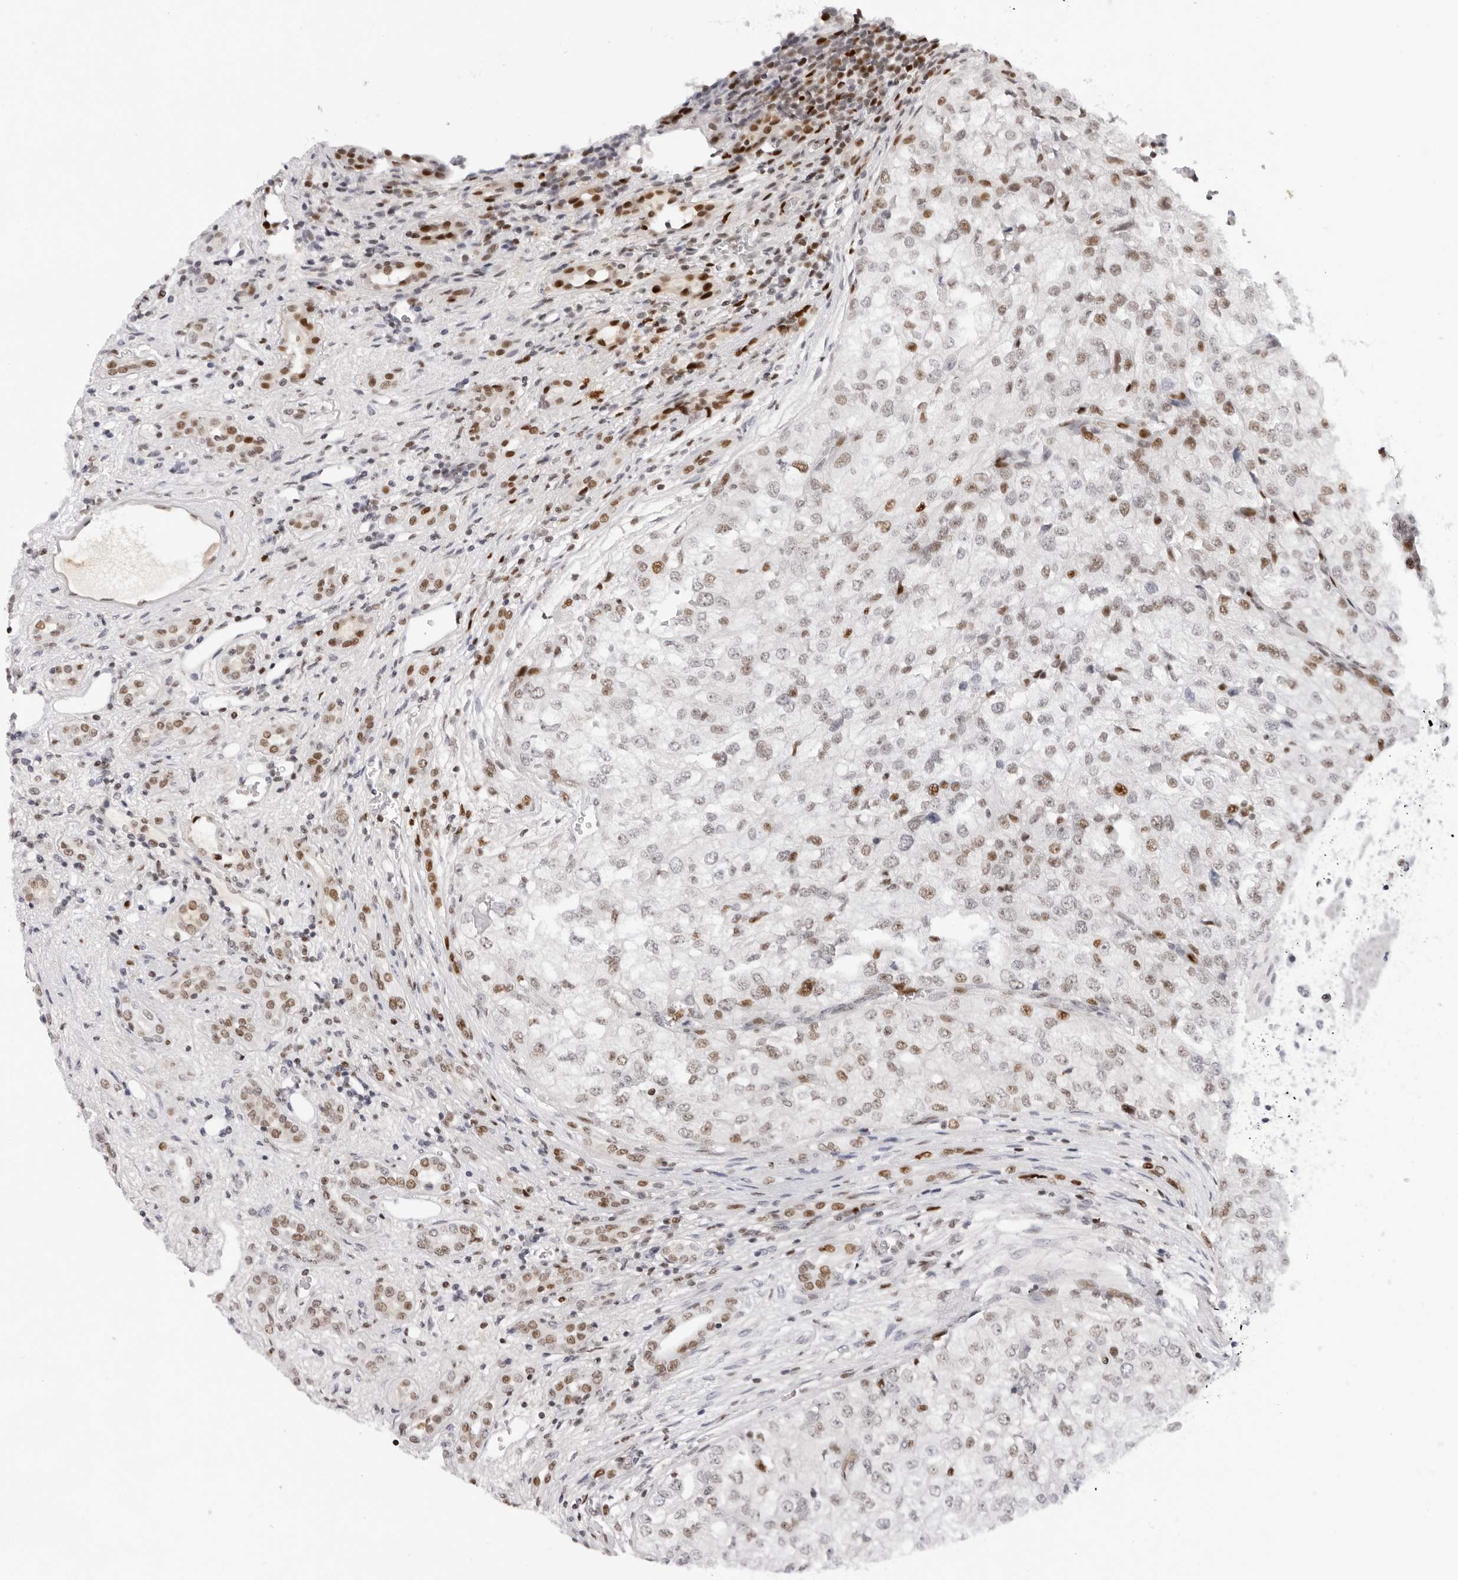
{"staining": {"intensity": "moderate", "quantity": "<25%", "location": "nuclear"}, "tissue": "renal cancer", "cell_type": "Tumor cells", "image_type": "cancer", "snomed": [{"axis": "morphology", "description": "Adenocarcinoma, NOS"}, {"axis": "topography", "description": "Kidney"}], "caption": "About <25% of tumor cells in renal cancer (adenocarcinoma) demonstrate moderate nuclear protein expression as visualized by brown immunohistochemical staining.", "gene": "OGG1", "patient": {"sex": "female", "age": 54}}